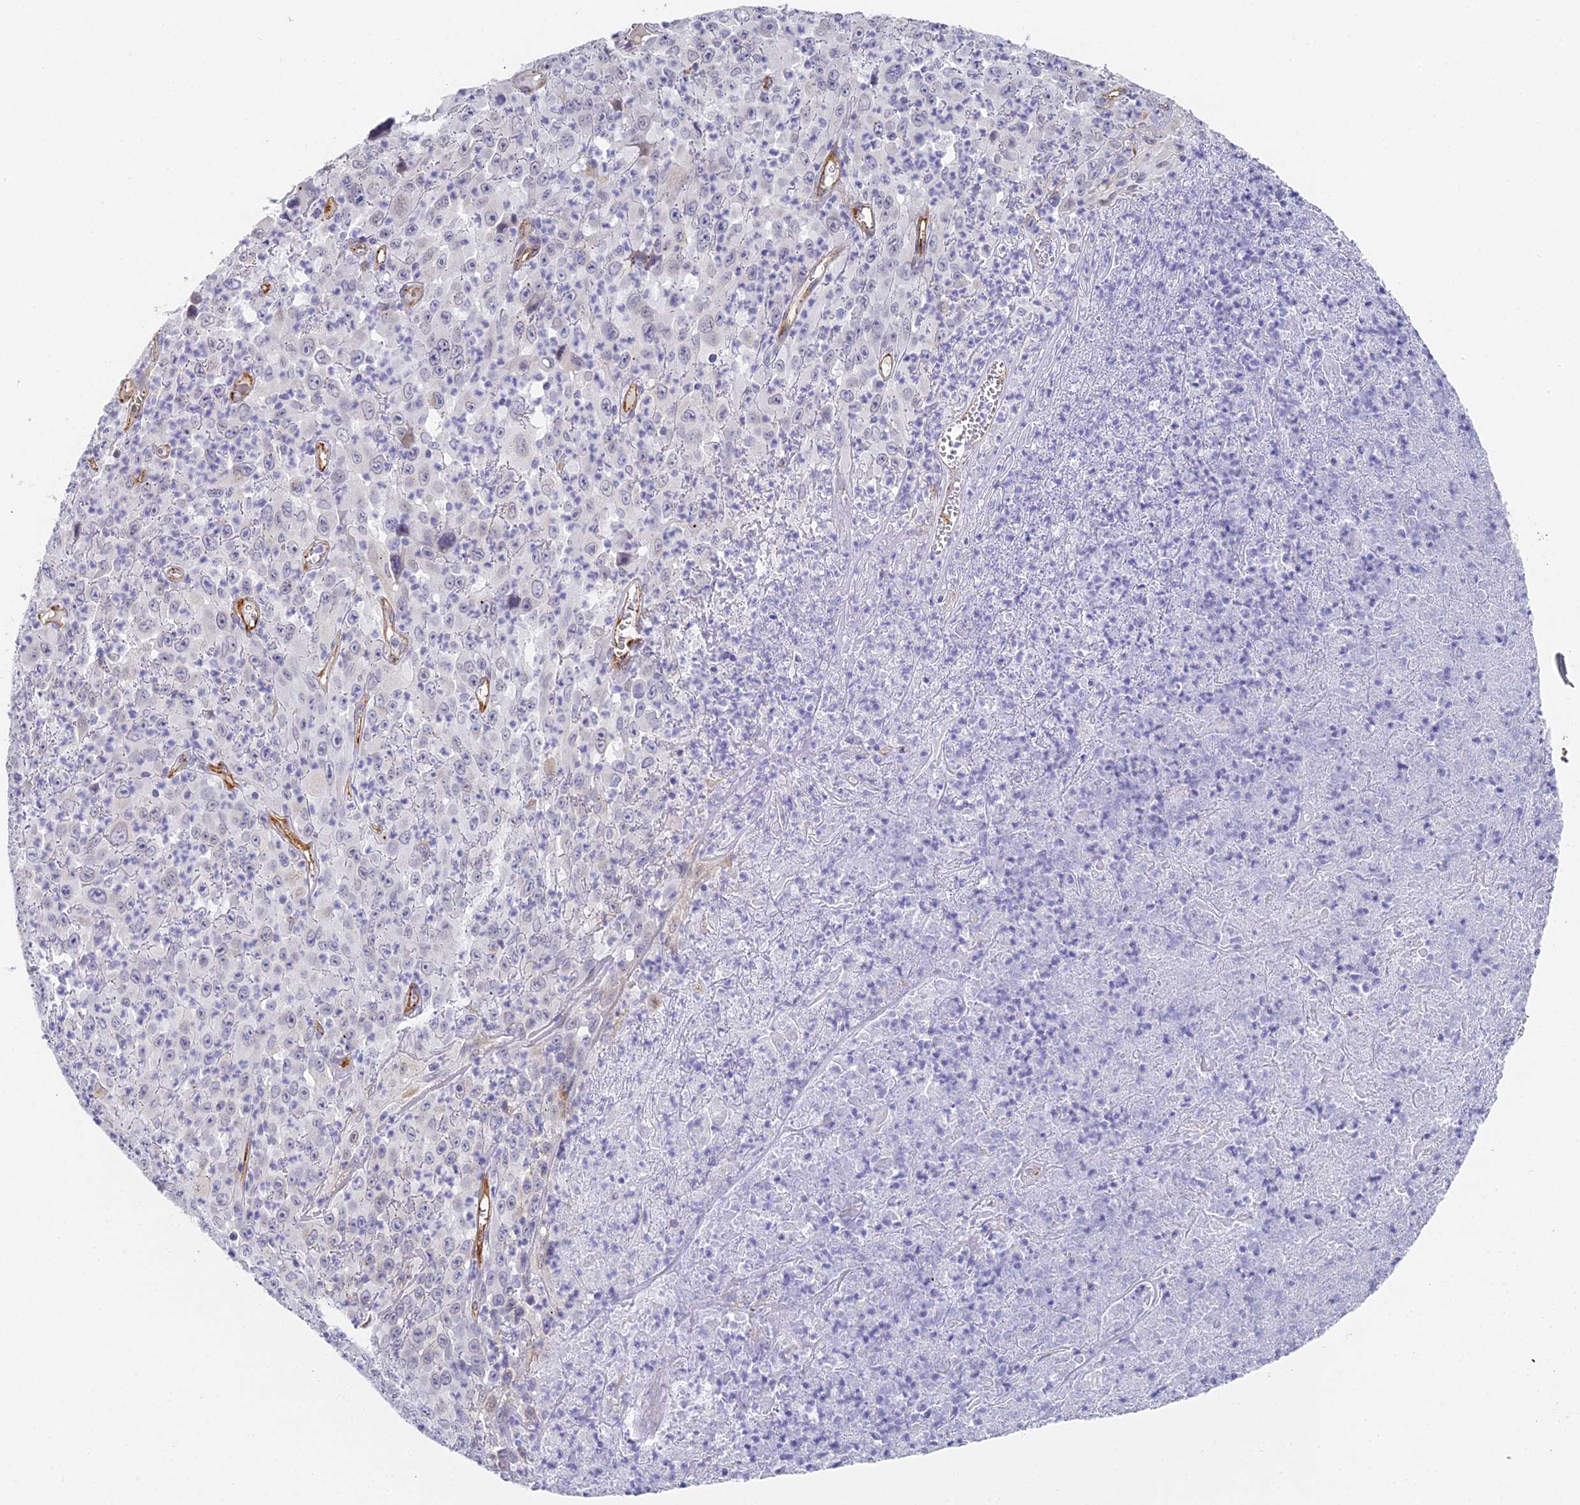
{"staining": {"intensity": "weak", "quantity": "<25%", "location": "cytoplasmic/membranous"}, "tissue": "melanoma", "cell_type": "Tumor cells", "image_type": "cancer", "snomed": [{"axis": "morphology", "description": "Malignant melanoma, Metastatic site"}, {"axis": "topography", "description": "Brain"}], "caption": "This is an immunohistochemistry photomicrograph of malignant melanoma (metastatic site). There is no expression in tumor cells.", "gene": "GJA1", "patient": {"sex": "female", "age": 53}}